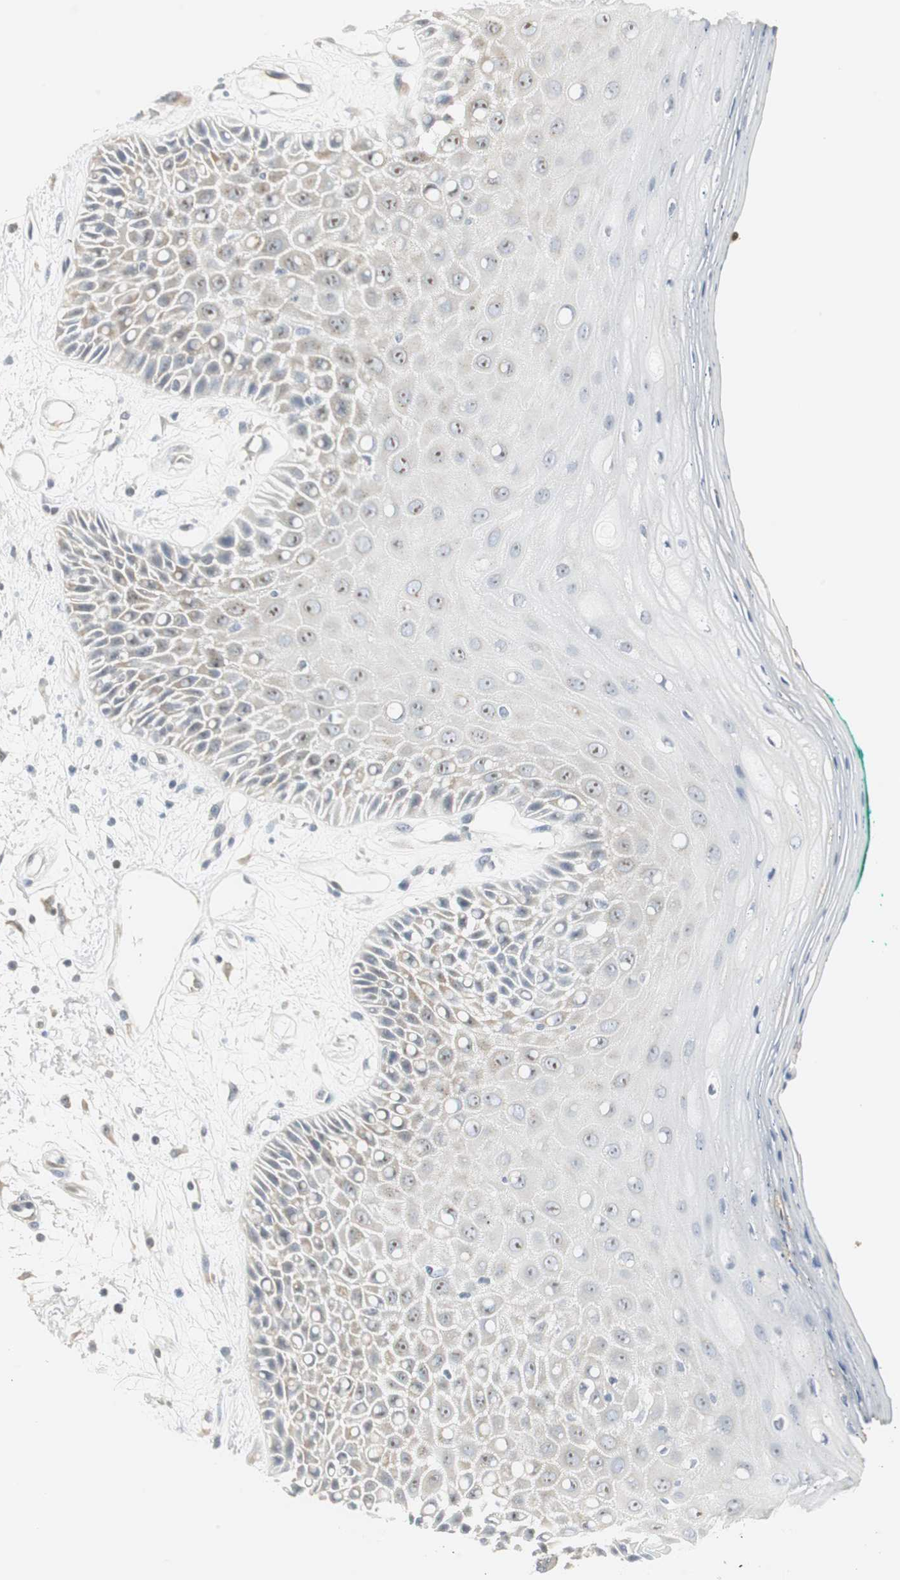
{"staining": {"intensity": "weak", "quantity": ">75%", "location": "cytoplasmic/membranous"}, "tissue": "oral mucosa", "cell_type": "Squamous epithelial cells", "image_type": "normal", "snomed": [{"axis": "morphology", "description": "Normal tissue, NOS"}, {"axis": "morphology", "description": "Squamous cell carcinoma, NOS"}, {"axis": "topography", "description": "Skeletal muscle"}, {"axis": "topography", "description": "Oral tissue"}, {"axis": "topography", "description": "Head-Neck"}], "caption": "A brown stain shows weak cytoplasmic/membranous positivity of a protein in squamous epithelial cells of unremarkable oral mucosa.", "gene": "CCT5", "patient": {"sex": "female", "age": 84}}